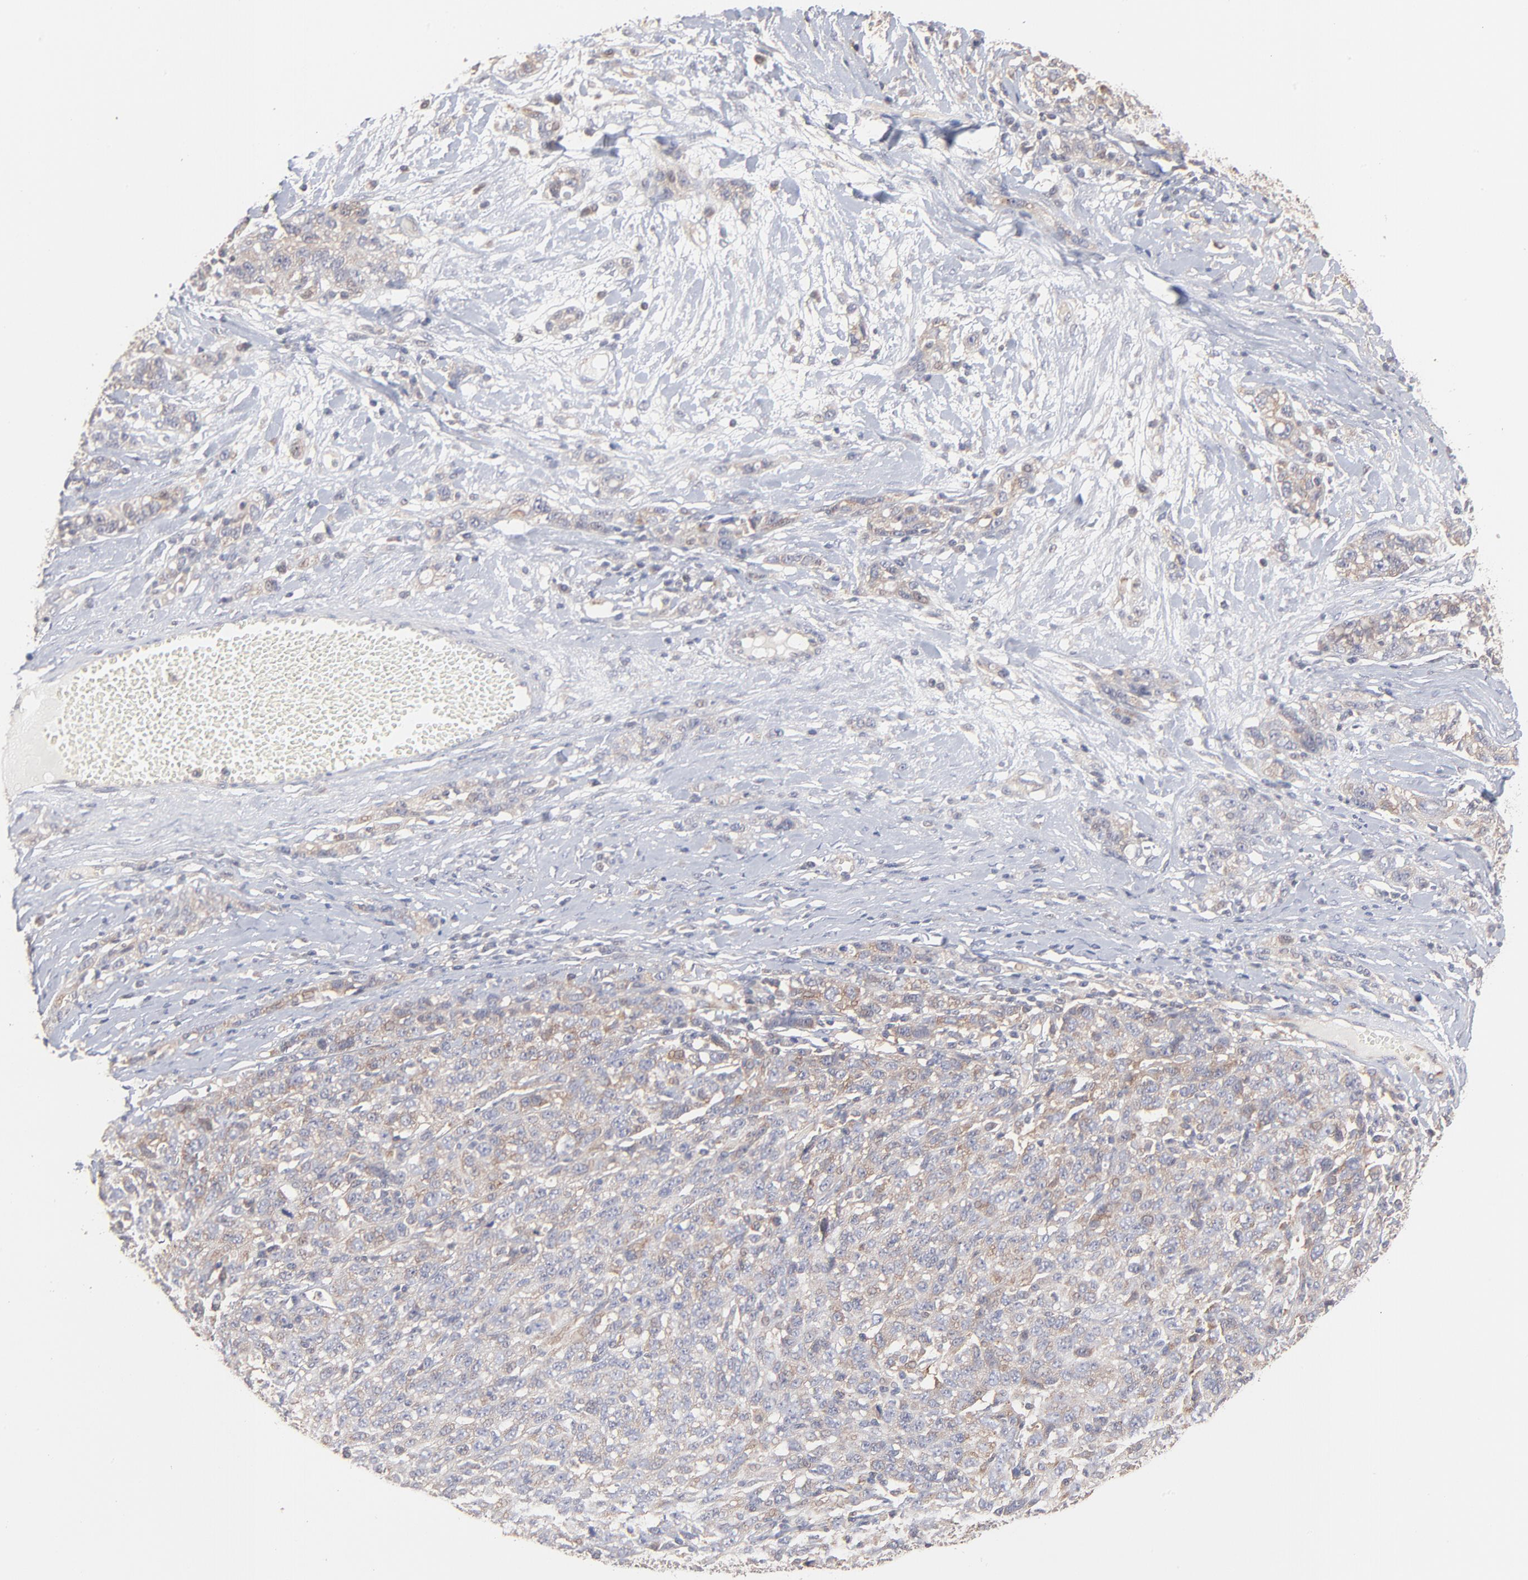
{"staining": {"intensity": "weak", "quantity": ">75%", "location": "cytoplasmic/membranous"}, "tissue": "ovarian cancer", "cell_type": "Tumor cells", "image_type": "cancer", "snomed": [{"axis": "morphology", "description": "Cystadenocarcinoma, serous, NOS"}, {"axis": "topography", "description": "Ovary"}], "caption": "About >75% of tumor cells in serous cystadenocarcinoma (ovarian) exhibit weak cytoplasmic/membranous protein staining as visualized by brown immunohistochemical staining.", "gene": "IVNS1ABP", "patient": {"sex": "female", "age": 71}}